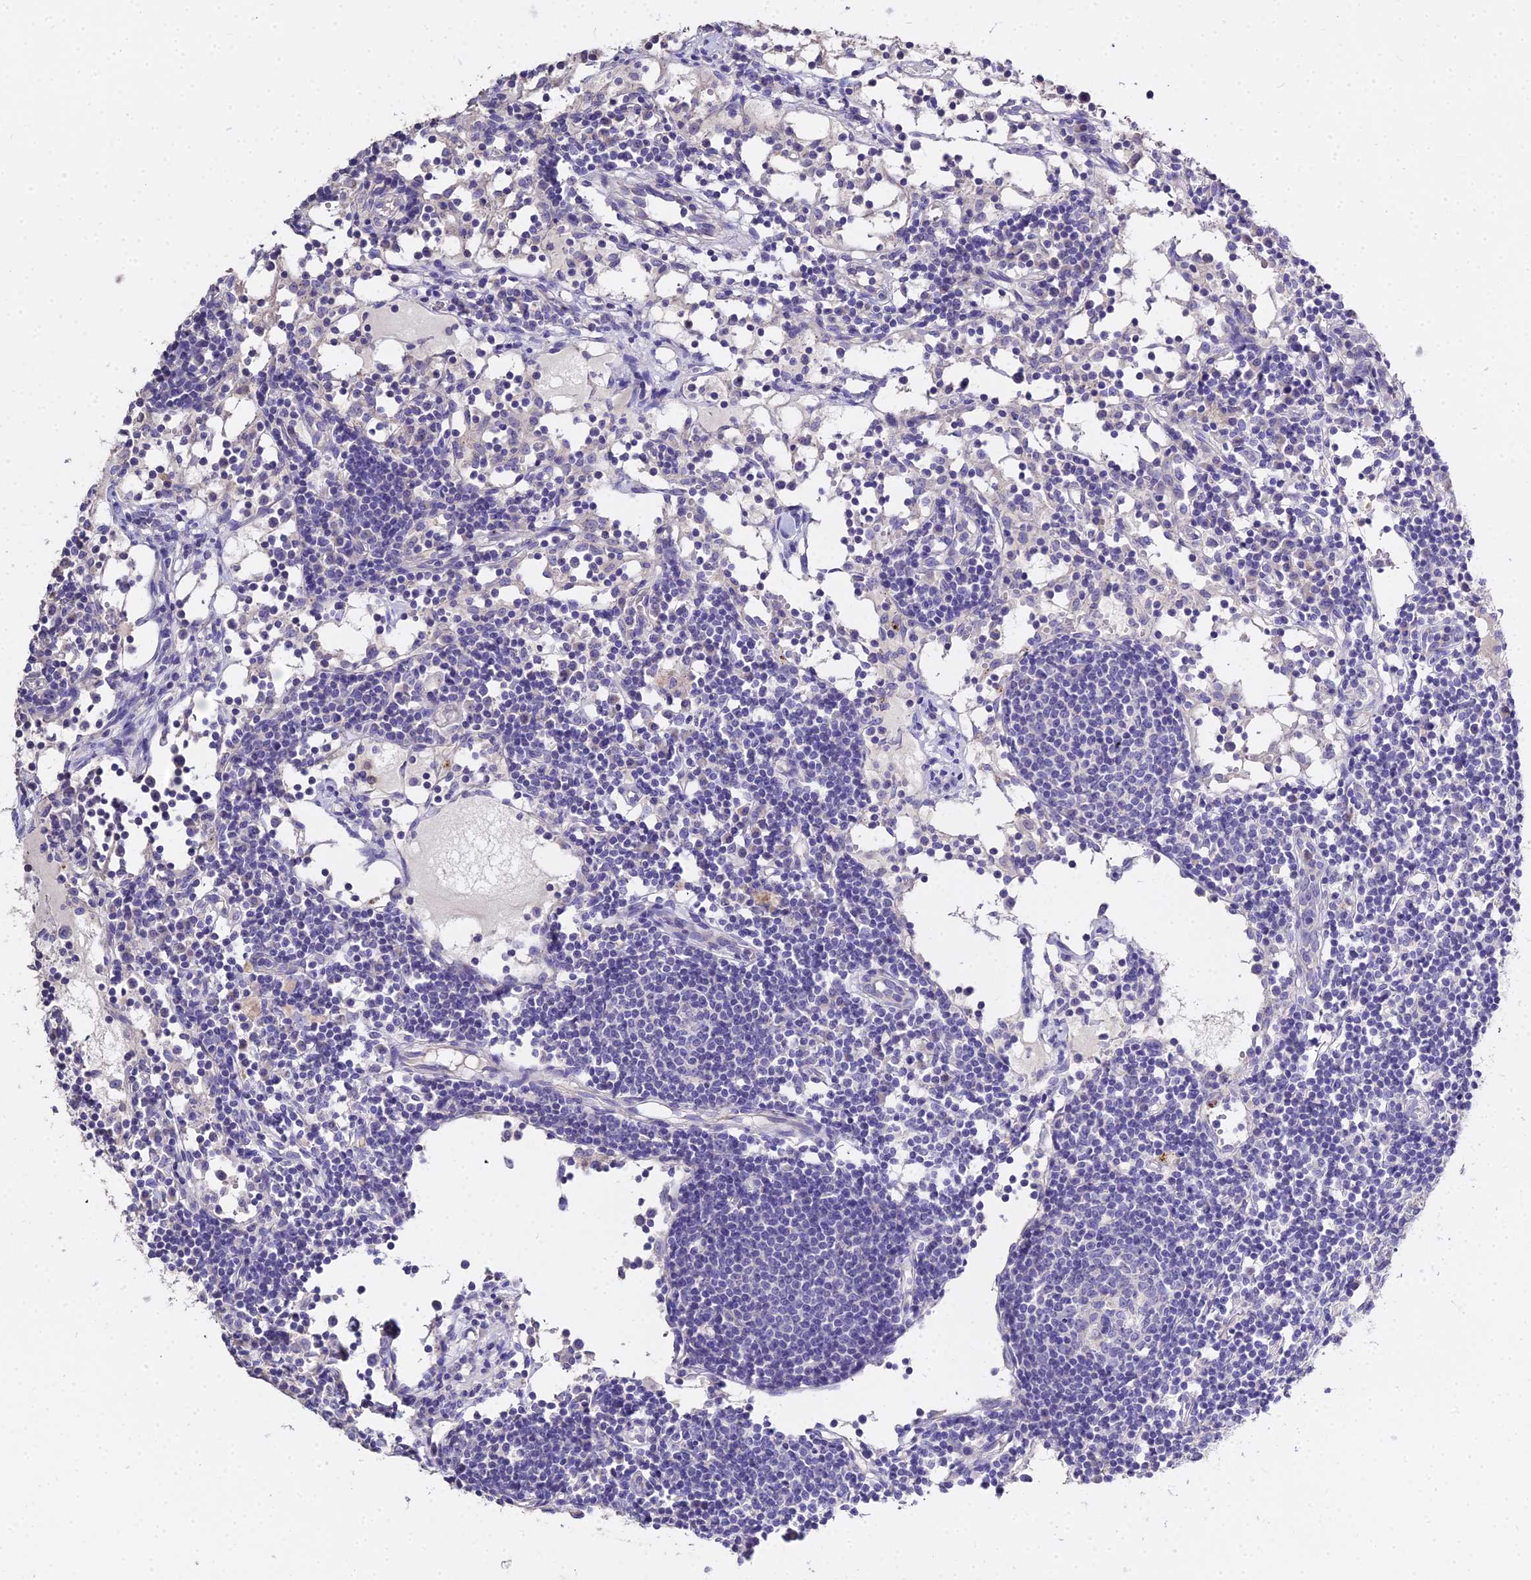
{"staining": {"intensity": "negative", "quantity": "none", "location": "none"}, "tissue": "lymph node", "cell_type": "Germinal center cells", "image_type": "normal", "snomed": [{"axis": "morphology", "description": "Normal tissue, NOS"}, {"axis": "topography", "description": "Lymph node"}], "caption": "High magnification brightfield microscopy of unremarkable lymph node stained with DAB (brown) and counterstained with hematoxylin (blue): germinal center cells show no significant staining. Nuclei are stained in blue.", "gene": "GLYAT", "patient": {"sex": "female", "age": 55}}